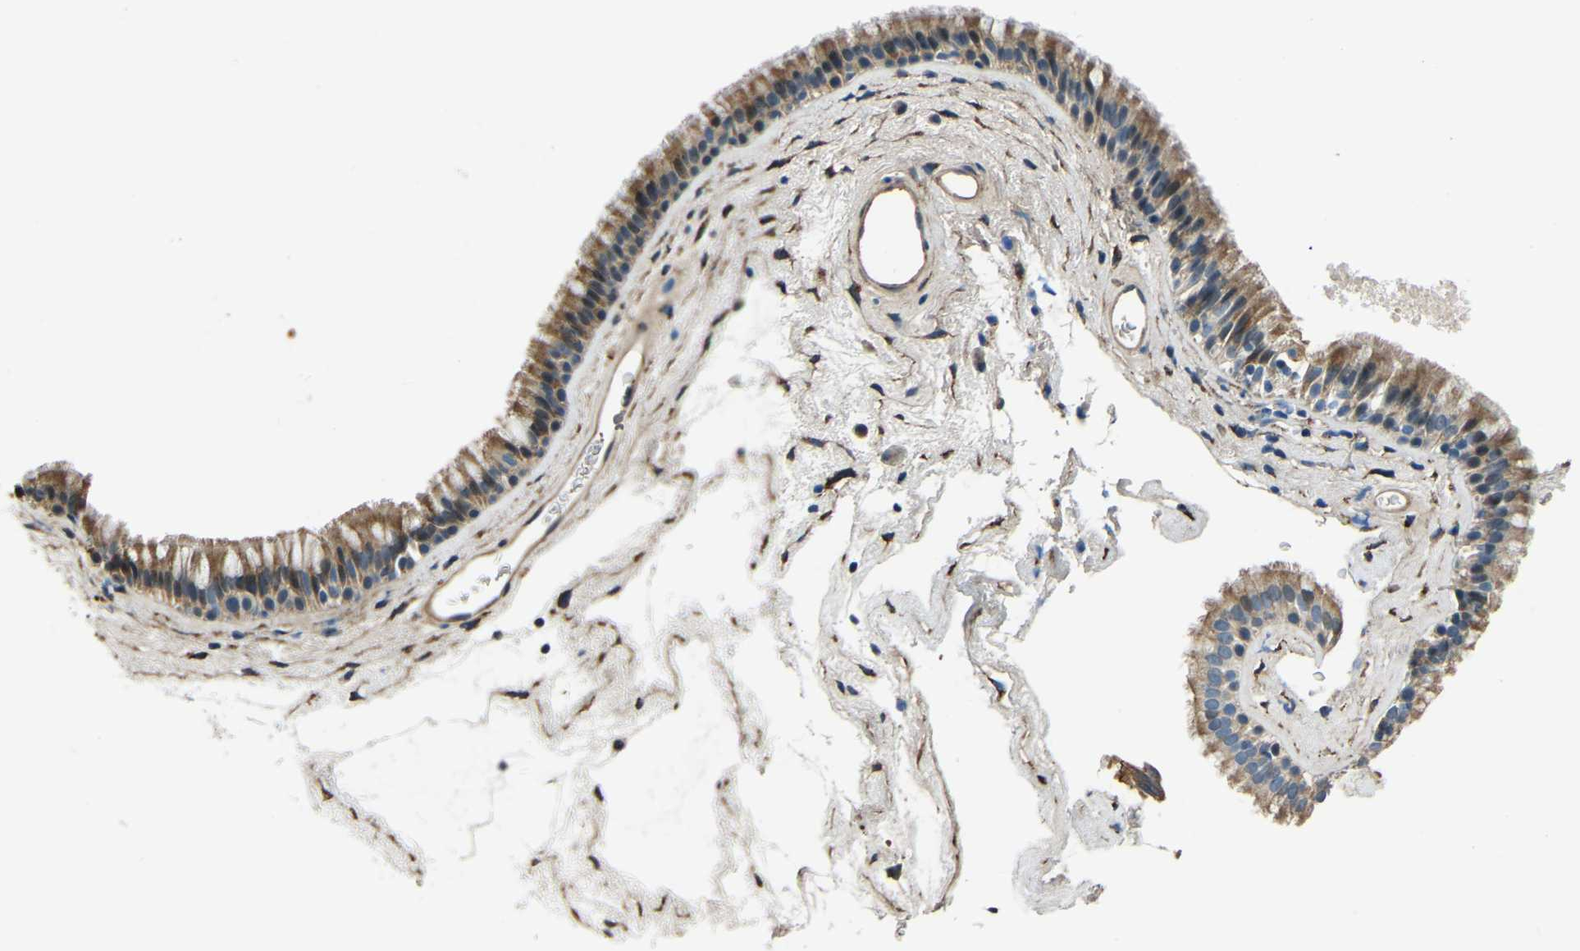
{"staining": {"intensity": "moderate", "quantity": ">75%", "location": "cytoplasmic/membranous"}, "tissue": "nasopharynx", "cell_type": "Respiratory epithelial cells", "image_type": "normal", "snomed": [{"axis": "morphology", "description": "Normal tissue, NOS"}, {"axis": "morphology", "description": "Inflammation, NOS"}, {"axis": "topography", "description": "Nasopharynx"}], "caption": "This micrograph exhibits immunohistochemistry (IHC) staining of unremarkable nasopharynx, with medium moderate cytoplasmic/membranous staining in approximately >75% of respiratory epithelial cells.", "gene": "COL3A1", "patient": {"sex": "male", "age": 48}}